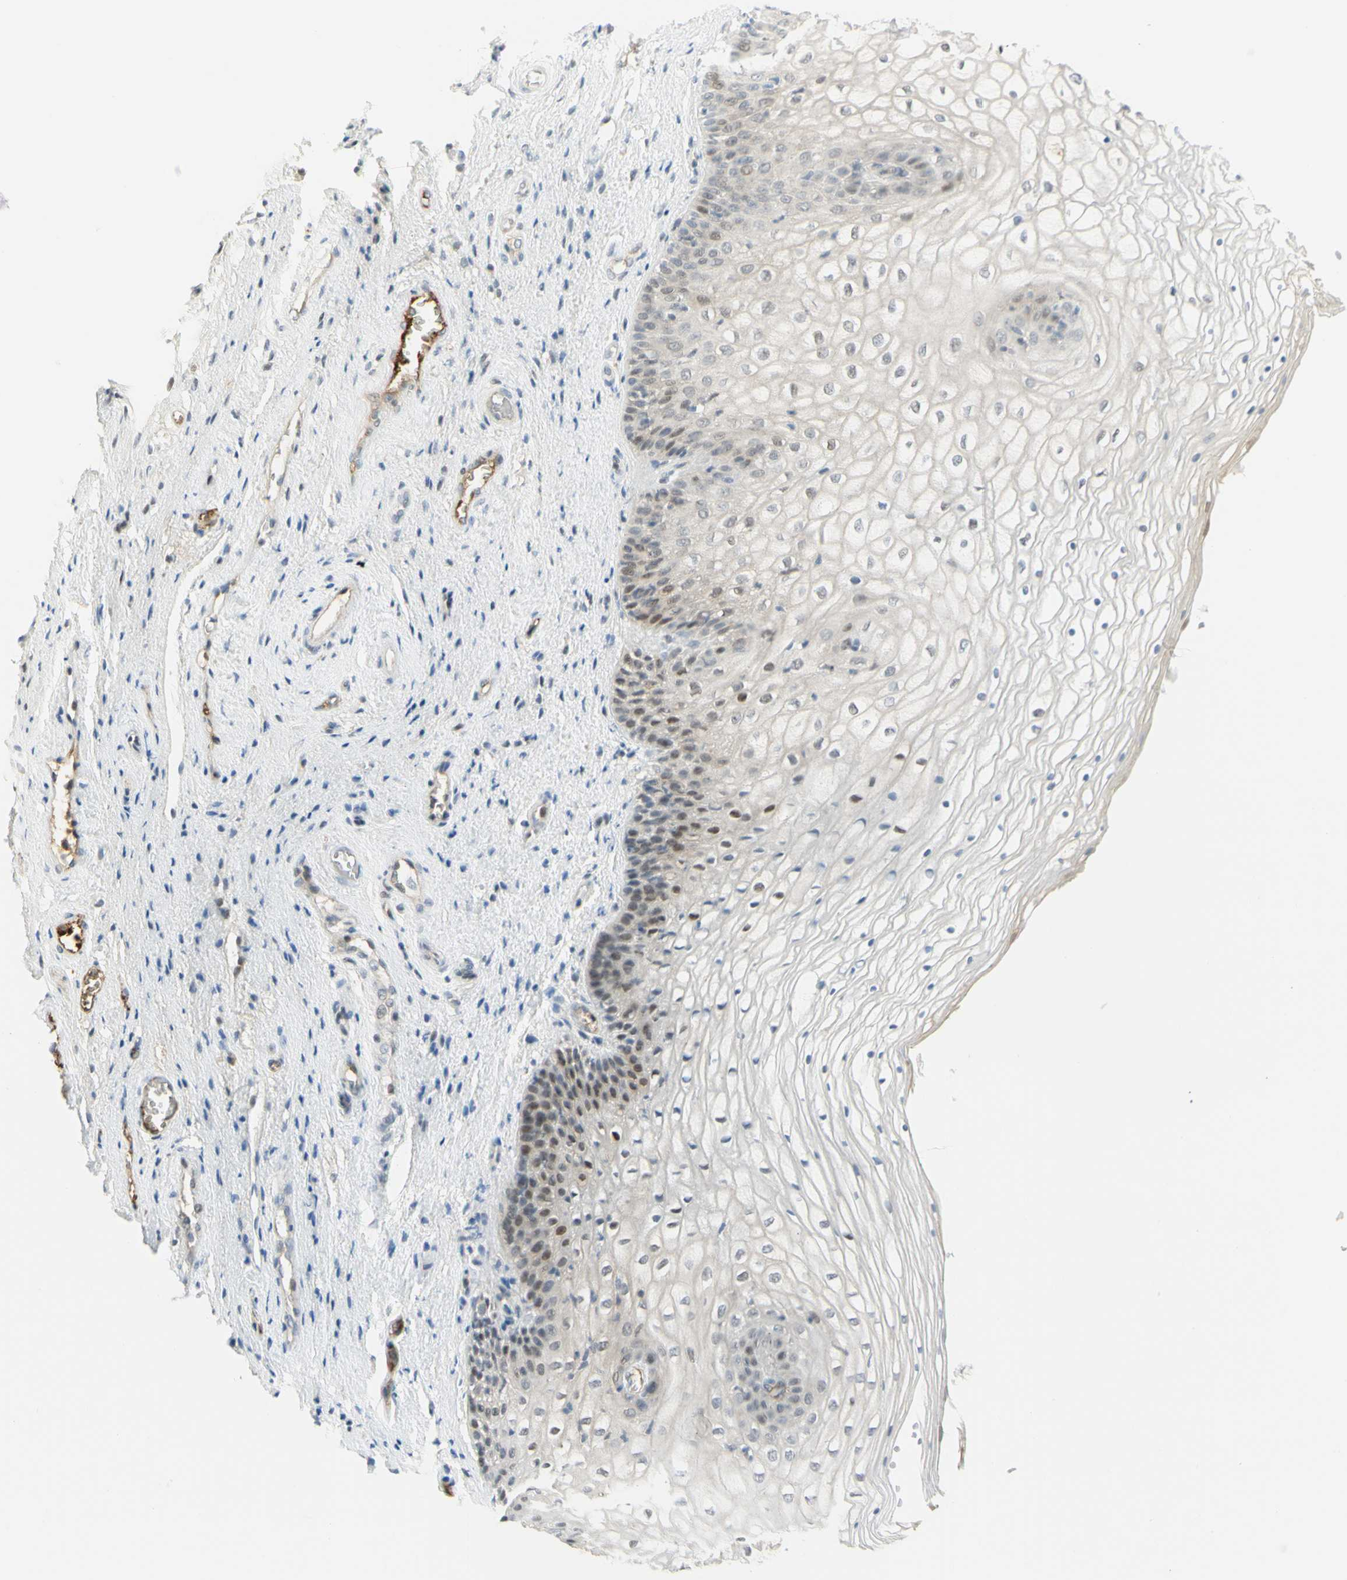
{"staining": {"intensity": "weak", "quantity": "<25%", "location": "nuclear"}, "tissue": "vagina", "cell_type": "Squamous epithelial cells", "image_type": "normal", "snomed": [{"axis": "morphology", "description": "Normal tissue, NOS"}, {"axis": "topography", "description": "Vagina"}], "caption": "There is no significant staining in squamous epithelial cells of vagina. The staining was performed using DAB (3,3'-diaminobenzidine) to visualize the protein expression in brown, while the nuclei were stained in blue with hematoxylin (Magnification: 20x).", "gene": "ANGPT2", "patient": {"sex": "female", "age": 34}}